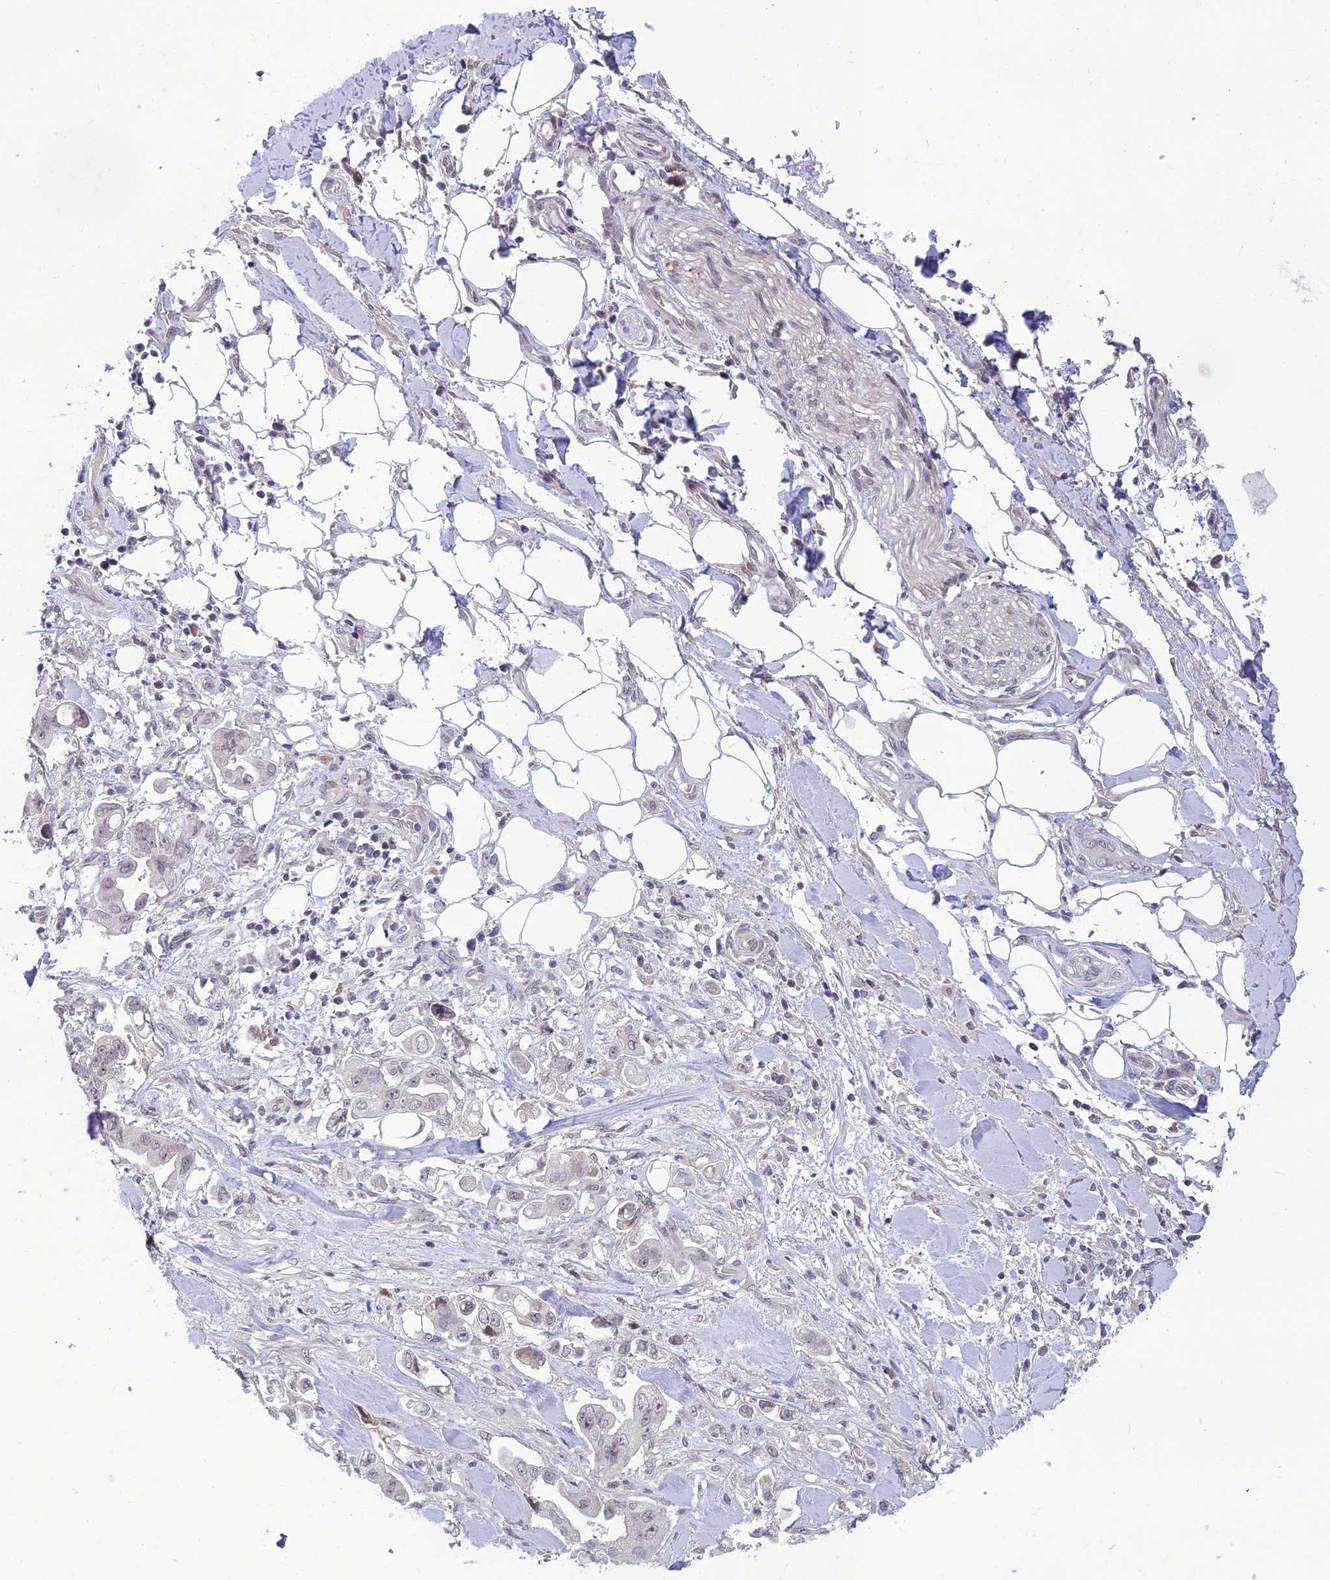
{"staining": {"intensity": "negative", "quantity": "none", "location": "none"}, "tissue": "stomach cancer", "cell_type": "Tumor cells", "image_type": "cancer", "snomed": [{"axis": "morphology", "description": "Adenocarcinoma, NOS"}, {"axis": "topography", "description": "Stomach"}], "caption": "A high-resolution photomicrograph shows immunohistochemistry (IHC) staining of stomach cancer, which displays no significant positivity in tumor cells.", "gene": "DTX2", "patient": {"sex": "male", "age": 62}}